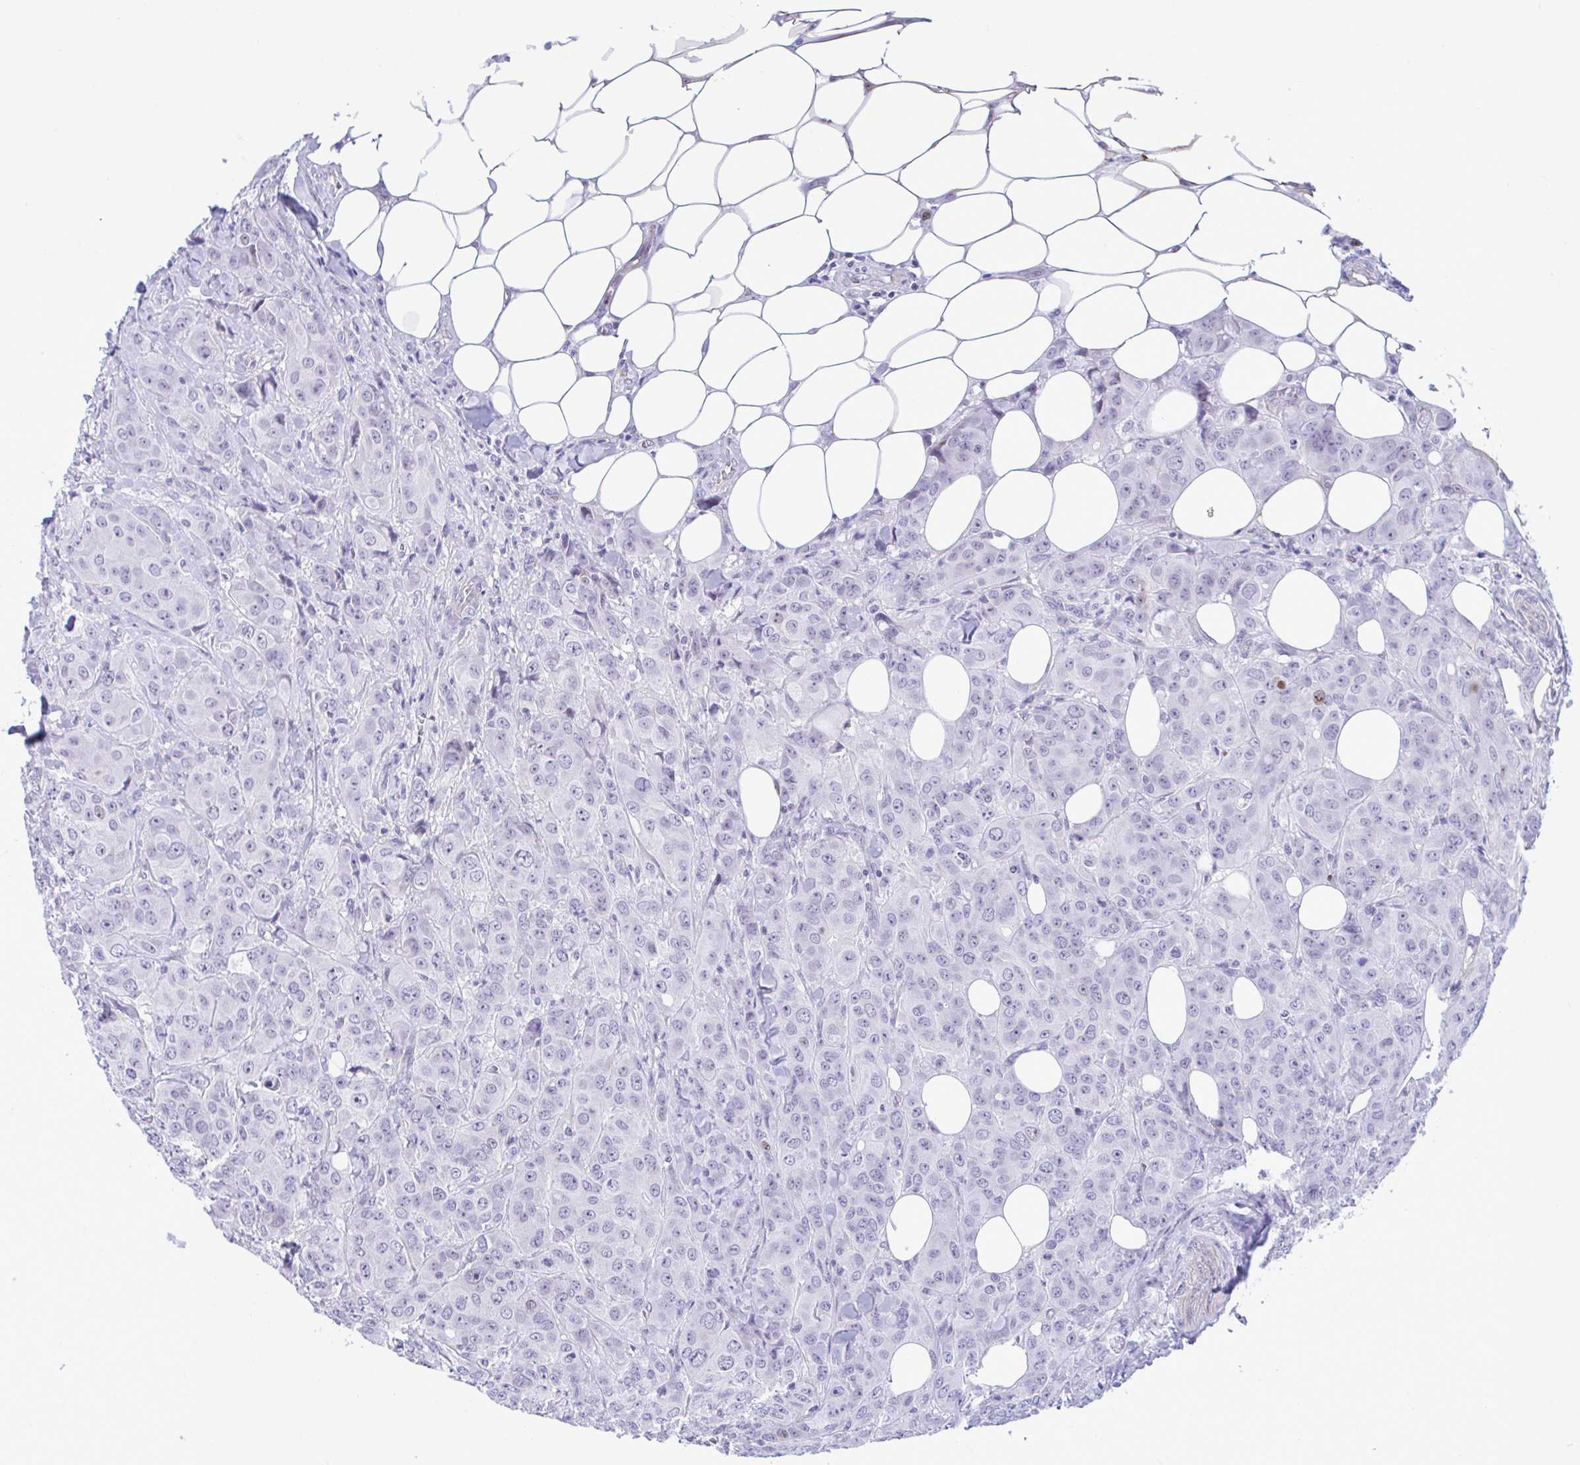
{"staining": {"intensity": "negative", "quantity": "none", "location": "none"}, "tissue": "breast cancer", "cell_type": "Tumor cells", "image_type": "cancer", "snomed": [{"axis": "morphology", "description": "Normal tissue, NOS"}, {"axis": "morphology", "description": "Duct carcinoma"}, {"axis": "topography", "description": "Breast"}], "caption": "Immunohistochemistry of human breast intraductal carcinoma exhibits no positivity in tumor cells.", "gene": "SLC25A51", "patient": {"sex": "female", "age": 43}}